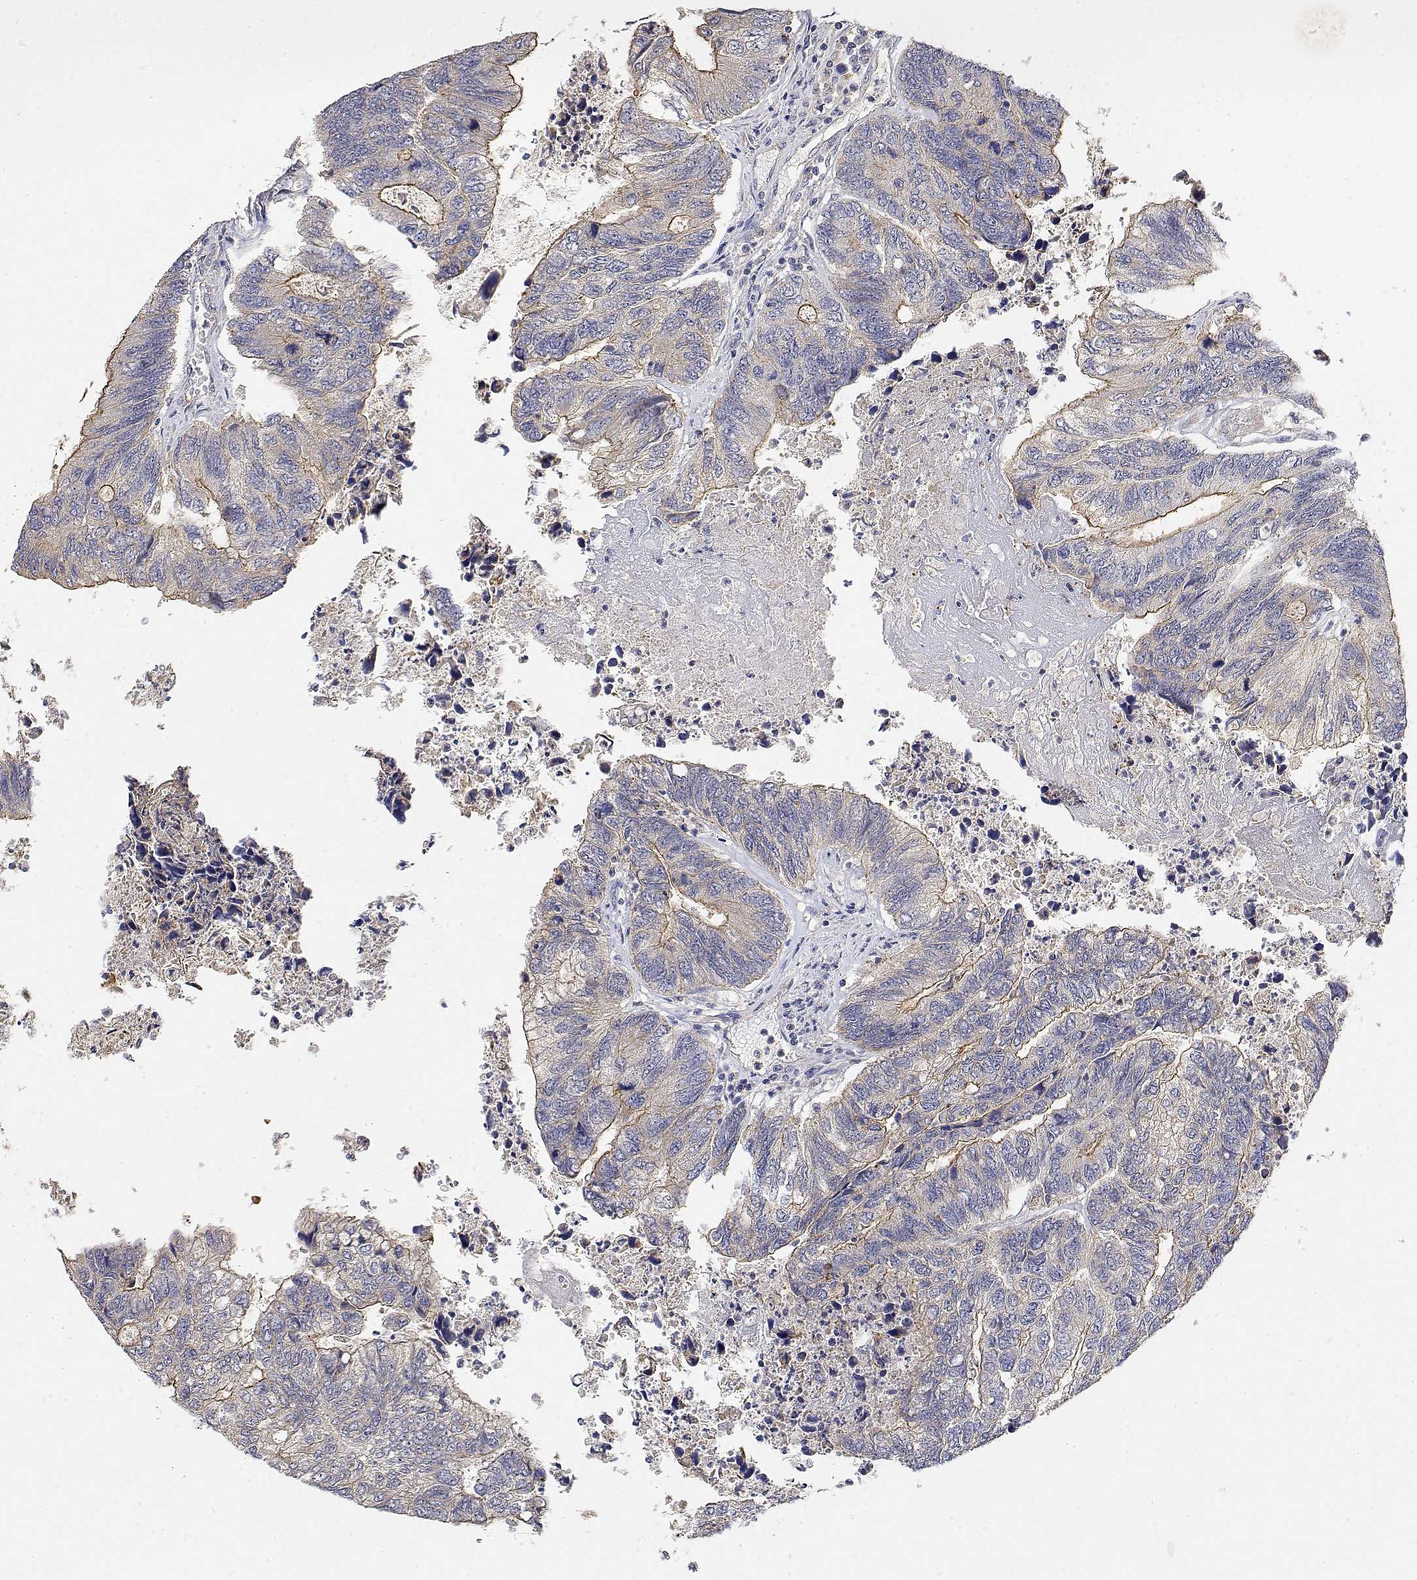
{"staining": {"intensity": "moderate", "quantity": "25%-75%", "location": "cytoplasmic/membranous"}, "tissue": "colorectal cancer", "cell_type": "Tumor cells", "image_type": "cancer", "snomed": [{"axis": "morphology", "description": "Adenocarcinoma, NOS"}, {"axis": "topography", "description": "Colon"}], "caption": "Immunohistochemistry of adenocarcinoma (colorectal) shows medium levels of moderate cytoplasmic/membranous staining in approximately 25%-75% of tumor cells.", "gene": "LONRF3", "patient": {"sex": "female", "age": 67}}